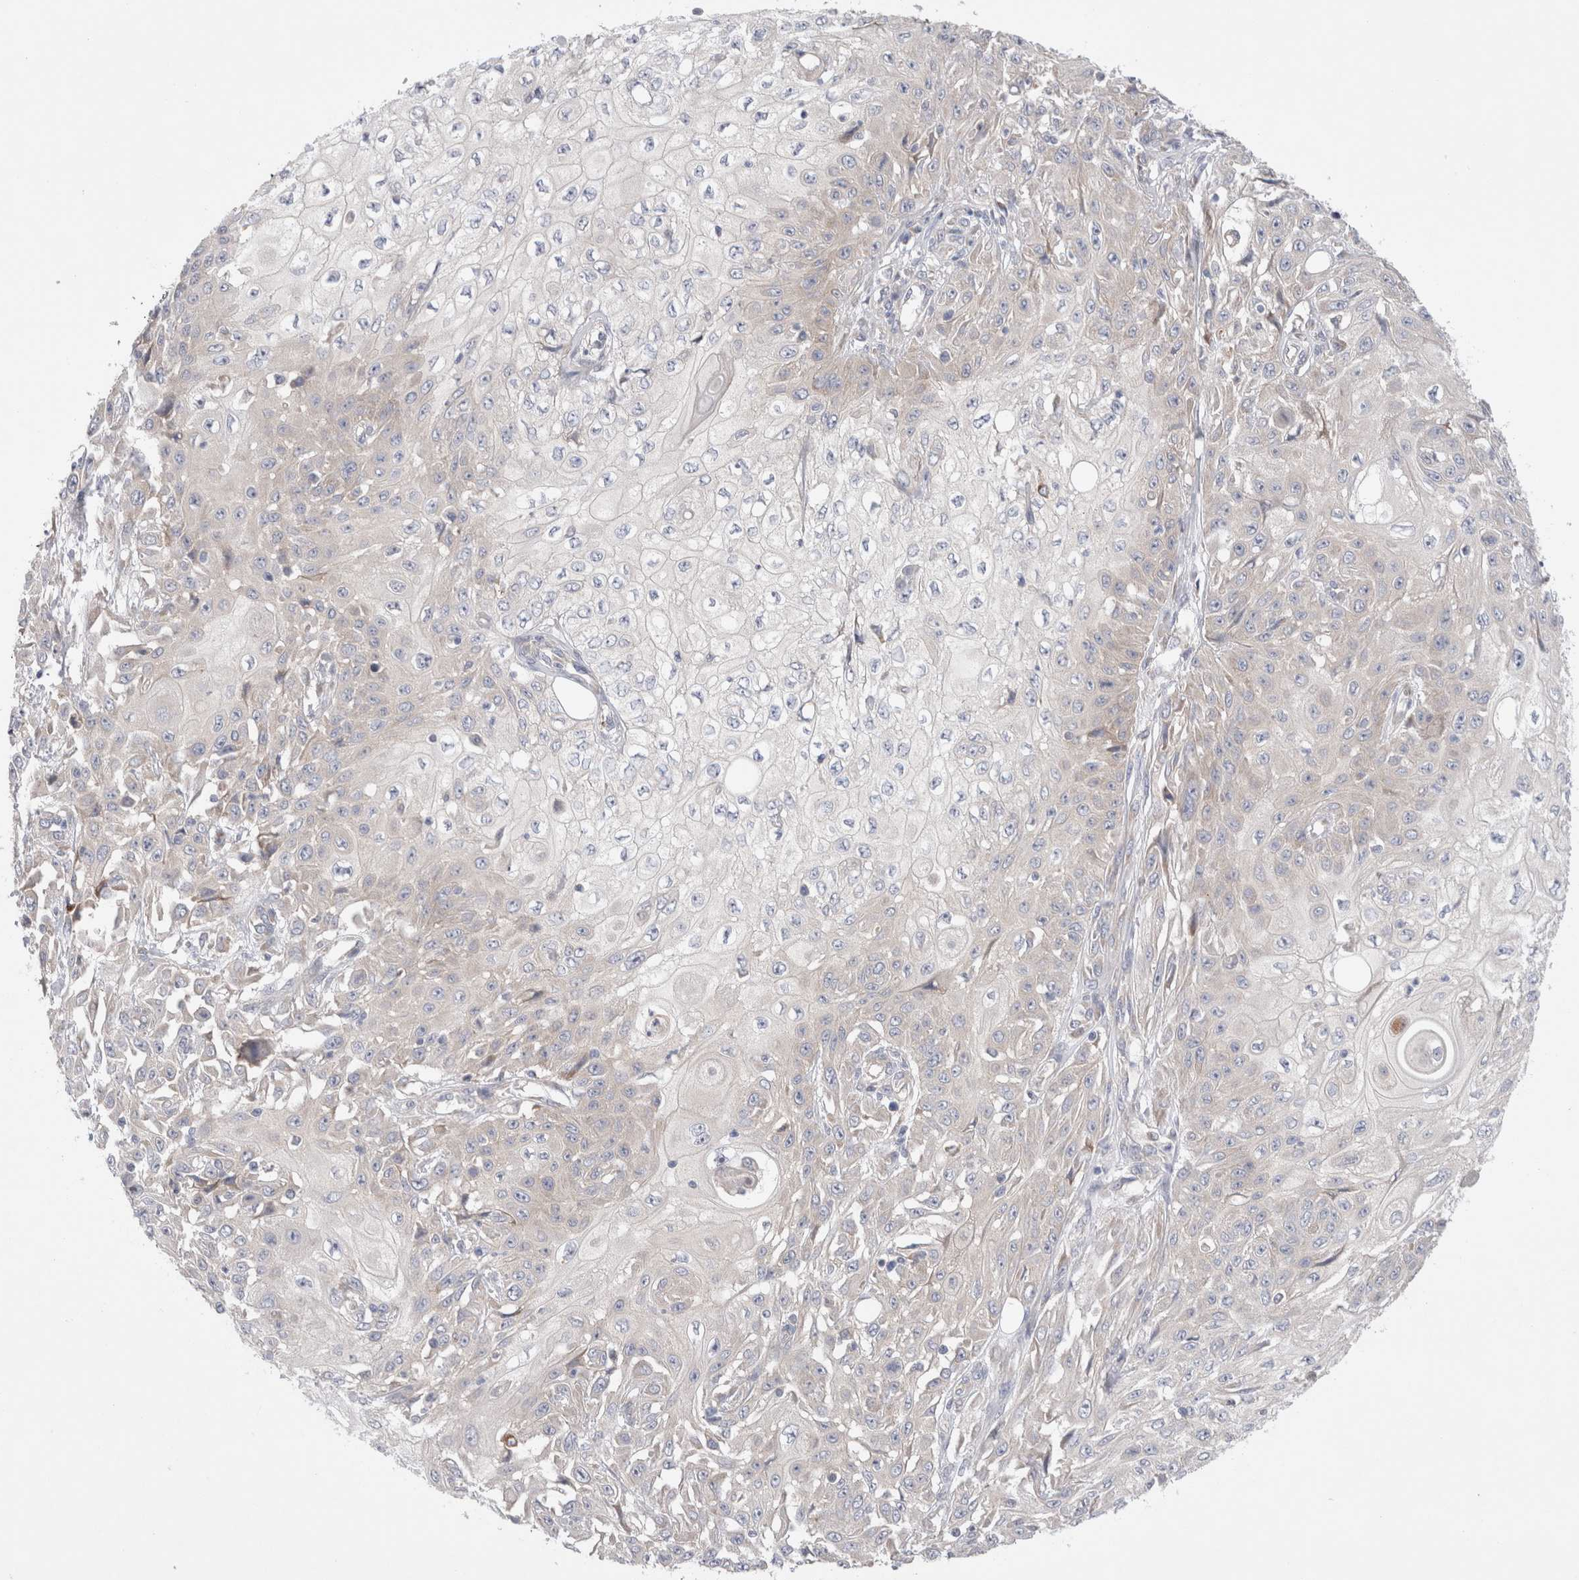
{"staining": {"intensity": "negative", "quantity": "none", "location": "none"}, "tissue": "skin cancer", "cell_type": "Tumor cells", "image_type": "cancer", "snomed": [{"axis": "morphology", "description": "Squamous cell carcinoma, NOS"}, {"axis": "morphology", "description": "Squamous cell carcinoma, metastatic, NOS"}, {"axis": "topography", "description": "Skin"}, {"axis": "topography", "description": "Lymph node"}], "caption": "Immunohistochemistry (IHC) image of neoplastic tissue: skin metastatic squamous cell carcinoma stained with DAB (3,3'-diaminobenzidine) displays no significant protein positivity in tumor cells. (Stains: DAB (3,3'-diaminobenzidine) immunohistochemistry (IHC) with hematoxylin counter stain, Microscopy: brightfield microscopy at high magnification).", "gene": "RBM12B", "patient": {"sex": "male", "age": 75}}